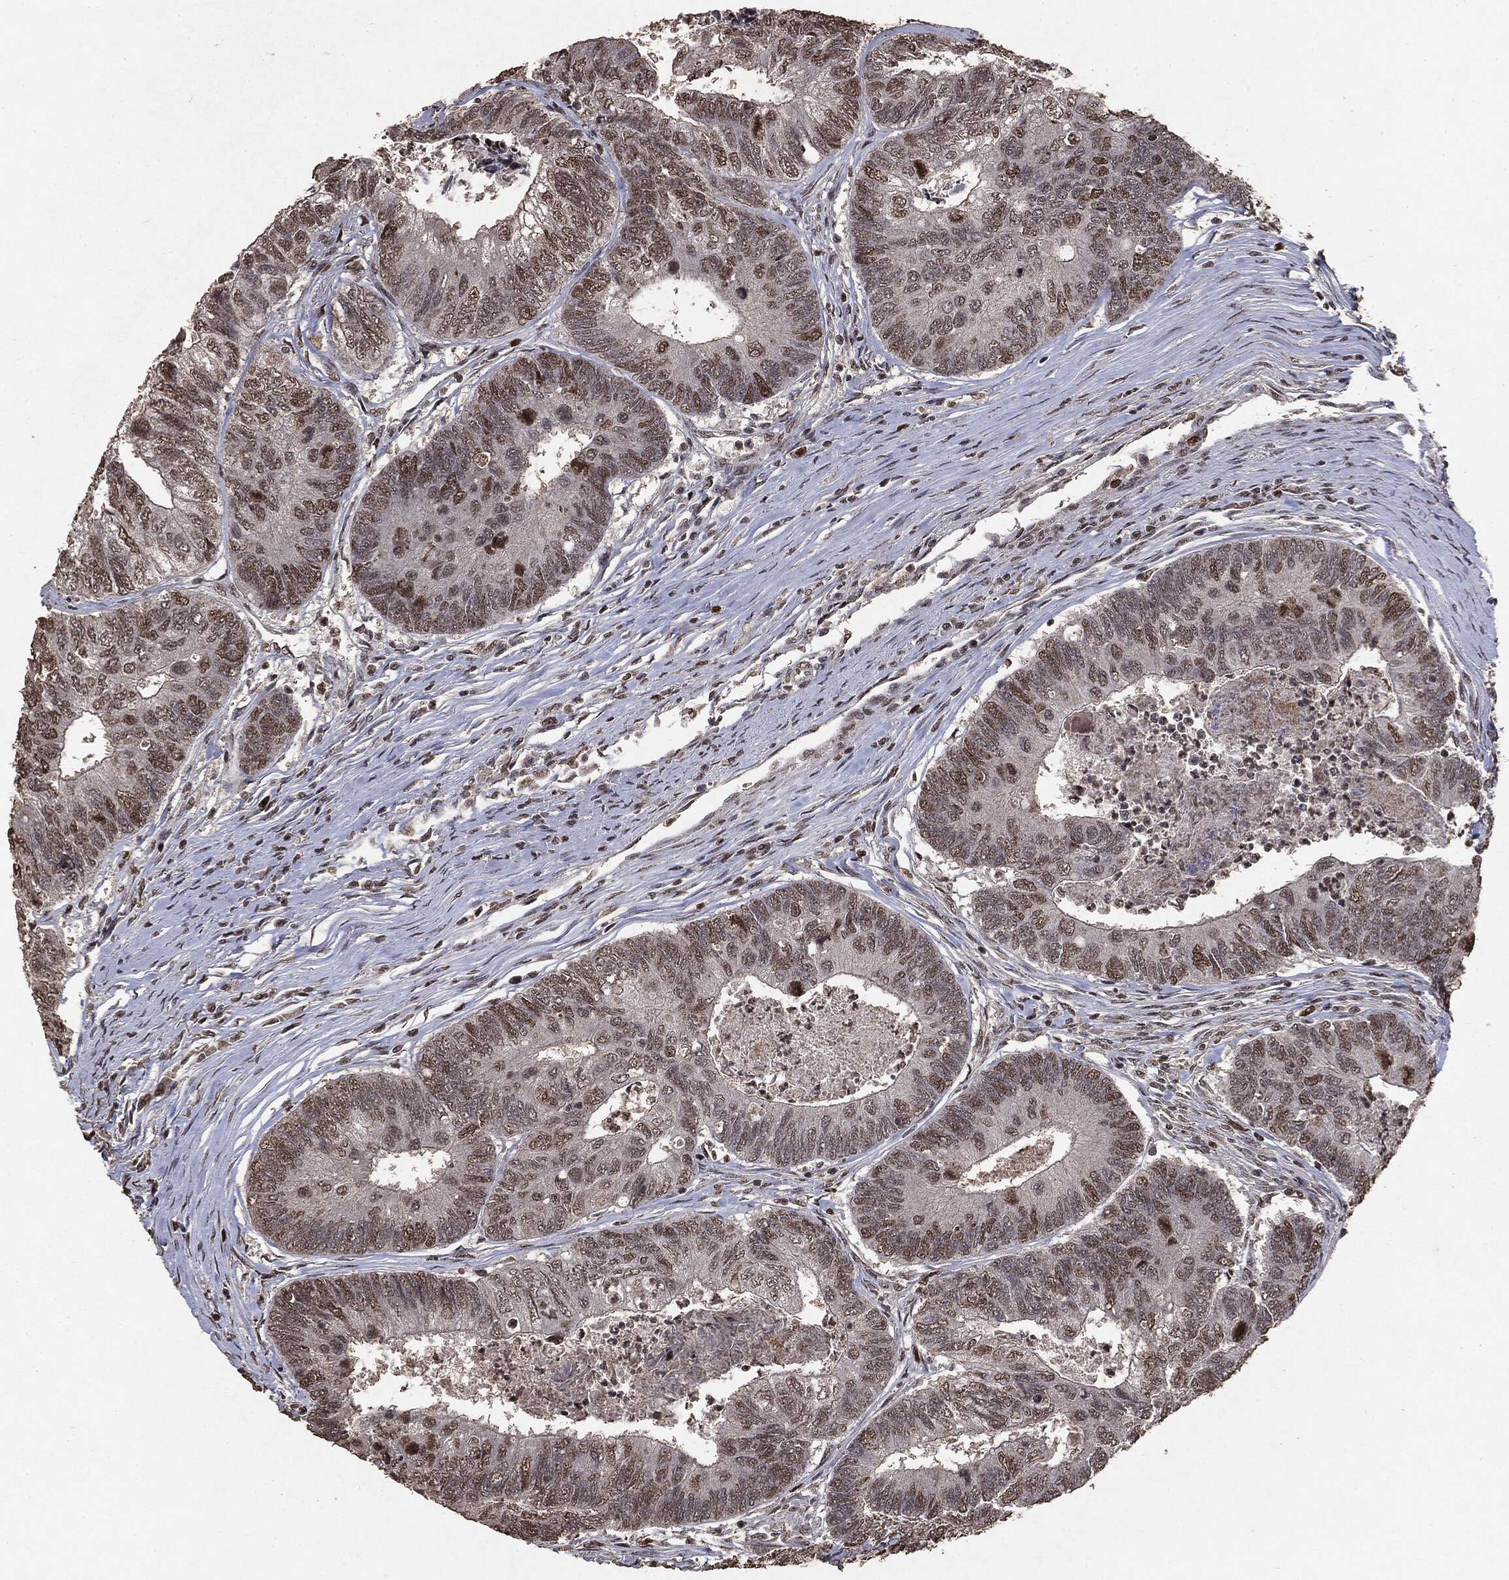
{"staining": {"intensity": "moderate", "quantity": "<25%", "location": "nuclear"}, "tissue": "colorectal cancer", "cell_type": "Tumor cells", "image_type": "cancer", "snomed": [{"axis": "morphology", "description": "Adenocarcinoma, NOS"}, {"axis": "topography", "description": "Colon"}], "caption": "Protein staining of adenocarcinoma (colorectal) tissue exhibits moderate nuclear expression in approximately <25% of tumor cells.", "gene": "RAD18", "patient": {"sex": "female", "age": 67}}